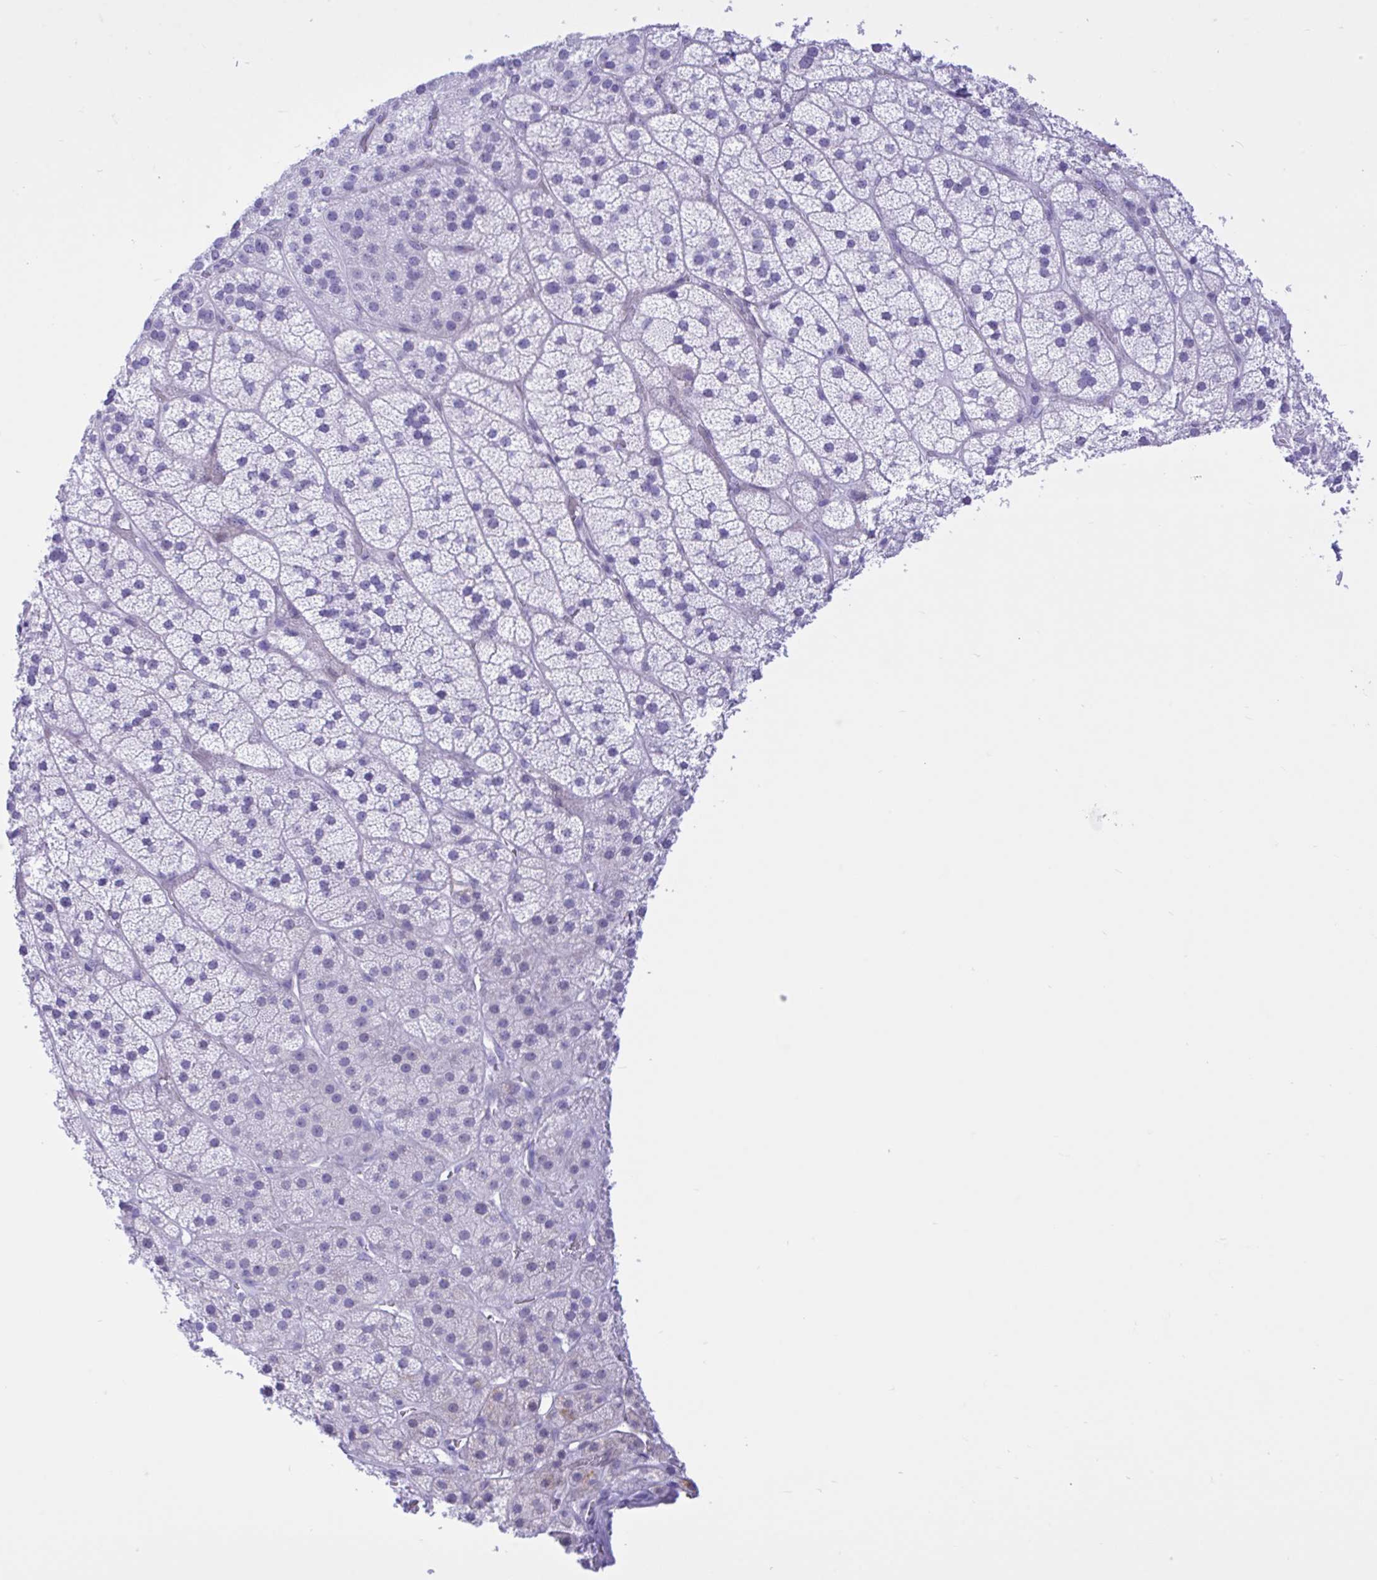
{"staining": {"intensity": "negative", "quantity": "none", "location": "none"}, "tissue": "adrenal gland", "cell_type": "Glandular cells", "image_type": "normal", "snomed": [{"axis": "morphology", "description": "Normal tissue, NOS"}, {"axis": "topography", "description": "Adrenal gland"}], "caption": "DAB (3,3'-diaminobenzidine) immunohistochemical staining of benign human adrenal gland displays no significant staining in glandular cells.", "gene": "BEX5", "patient": {"sex": "male", "age": 57}}